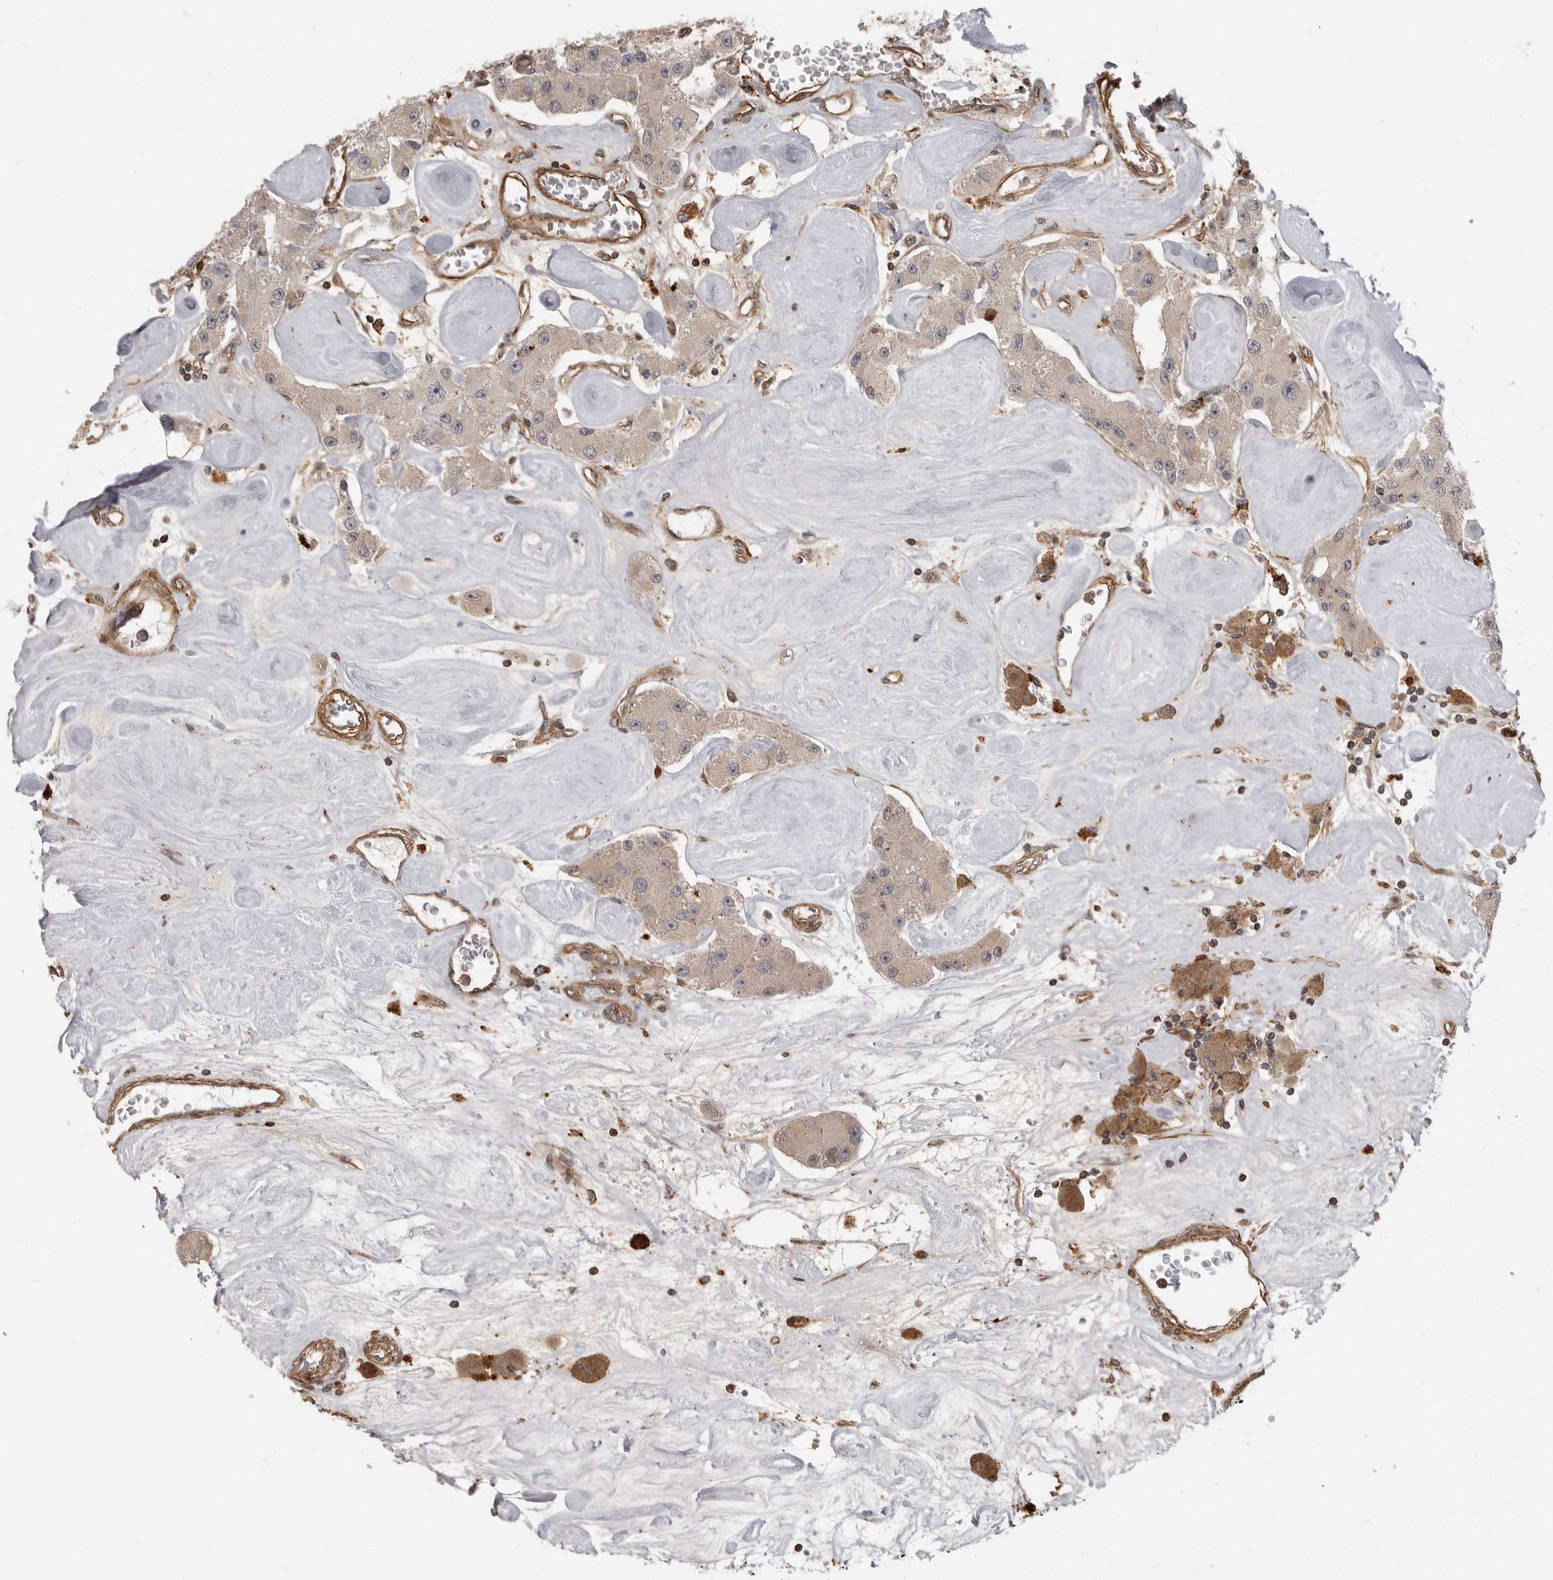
{"staining": {"intensity": "weak", "quantity": "<25%", "location": "cytoplasmic/membranous"}, "tissue": "carcinoid", "cell_type": "Tumor cells", "image_type": "cancer", "snomed": [{"axis": "morphology", "description": "Carcinoid, malignant, NOS"}, {"axis": "topography", "description": "Pancreas"}], "caption": "Tumor cells show no significant protein positivity in malignant carcinoid.", "gene": "TRIM56", "patient": {"sex": "male", "age": 41}}